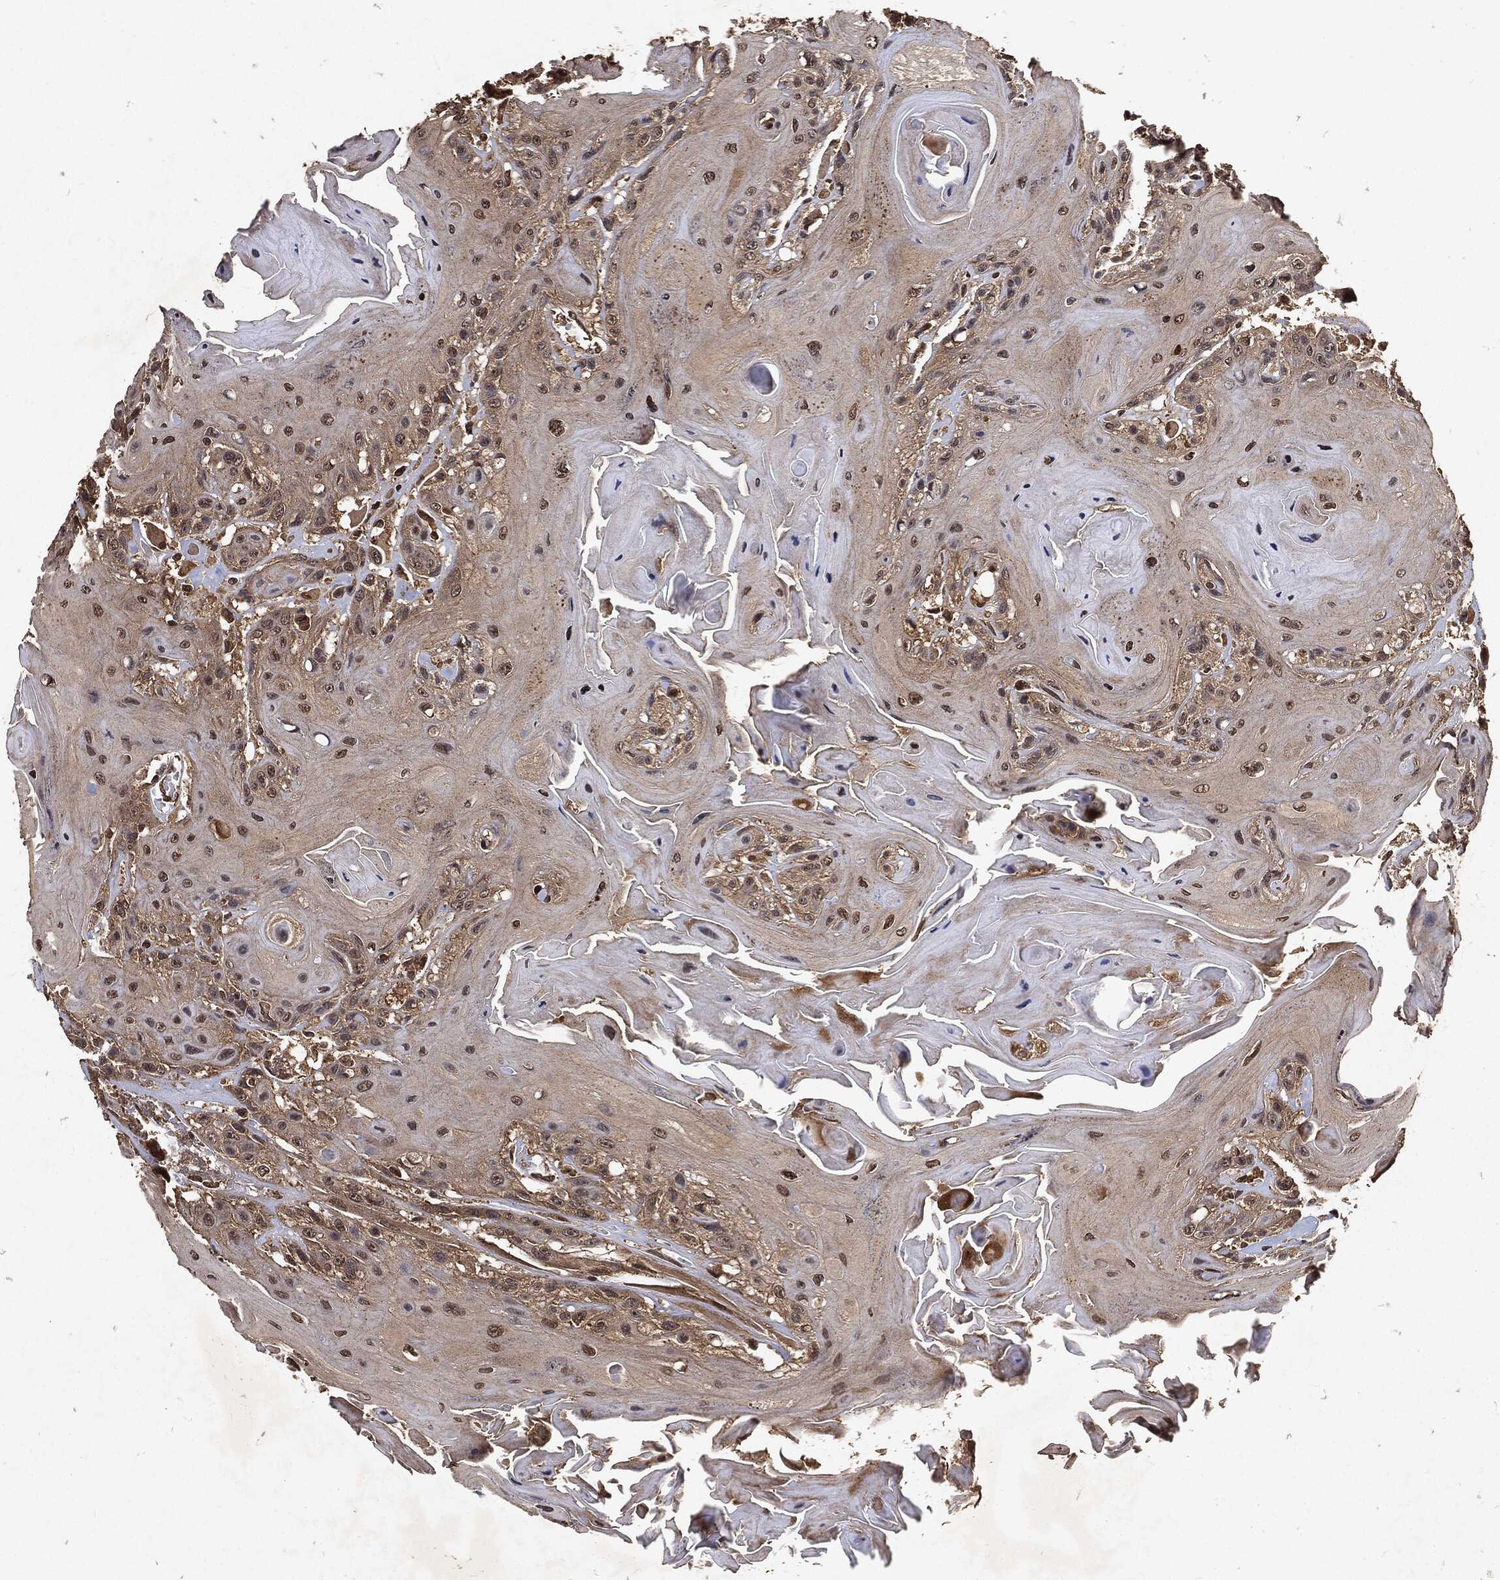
{"staining": {"intensity": "weak", "quantity": "25%-75%", "location": "cytoplasmic/membranous,nuclear"}, "tissue": "head and neck cancer", "cell_type": "Tumor cells", "image_type": "cancer", "snomed": [{"axis": "morphology", "description": "Squamous cell carcinoma, NOS"}, {"axis": "topography", "description": "Head-Neck"}], "caption": "Immunohistochemical staining of squamous cell carcinoma (head and neck) reveals weak cytoplasmic/membranous and nuclear protein expression in about 25%-75% of tumor cells.", "gene": "ZNF226", "patient": {"sex": "female", "age": 59}}